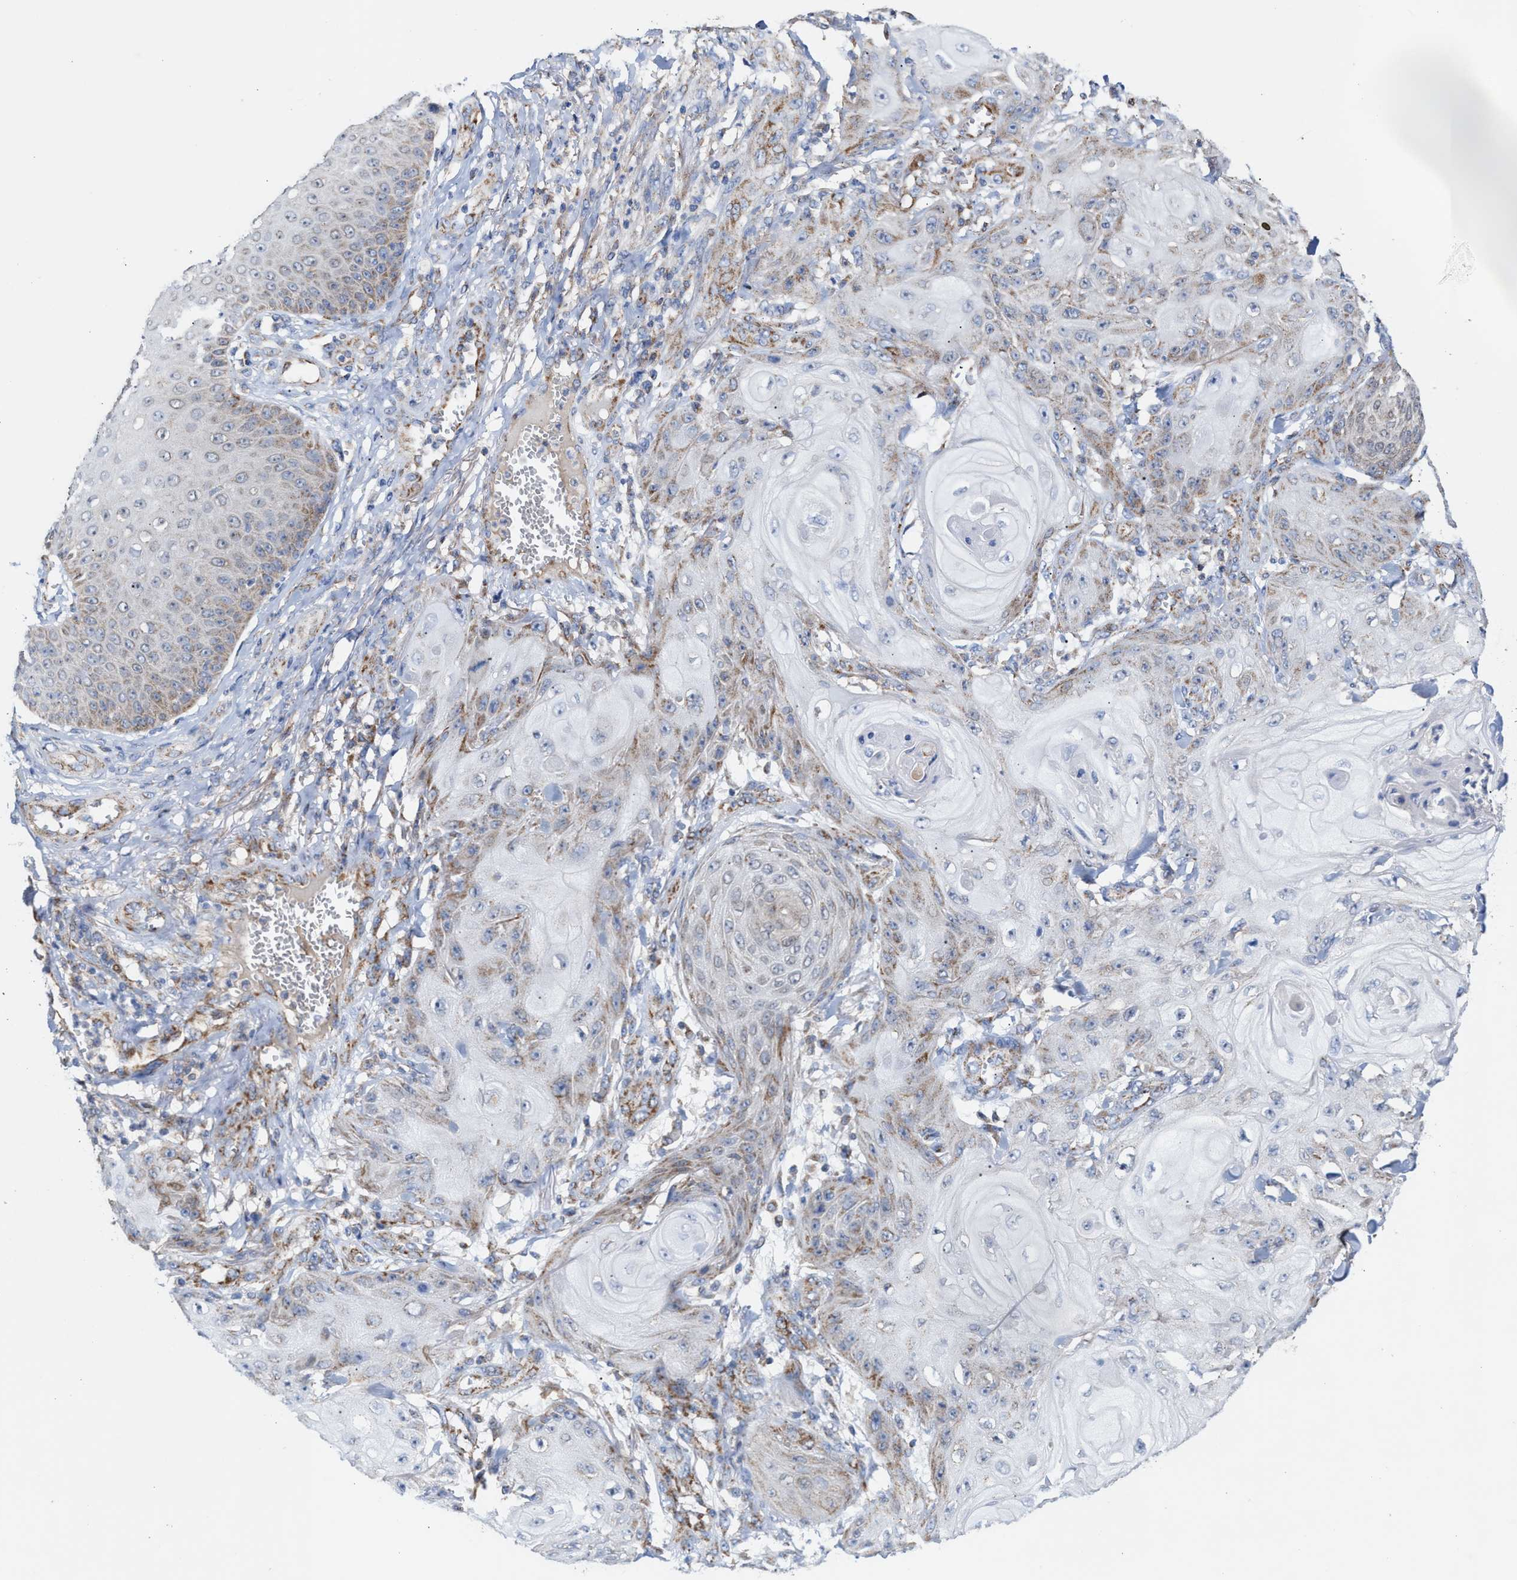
{"staining": {"intensity": "moderate", "quantity": "<25%", "location": "cytoplasmic/membranous"}, "tissue": "skin cancer", "cell_type": "Tumor cells", "image_type": "cancer", "snomed": [{"axis": "morphology", "description": "Squamous cell carcinoma, NOS"}, {"axis": "topography", "description": "Skin"}], "caption": "Brown immunohistochemical staining in human skin cancer (squamous cell carcinoma) demonstrates moderate cytoplasmic/membranous staining in approximately <25% of tumor cells. Nuclei are stained in blue.", "gene": "MECR", "patient": {"sex": "male", "age": 74}}